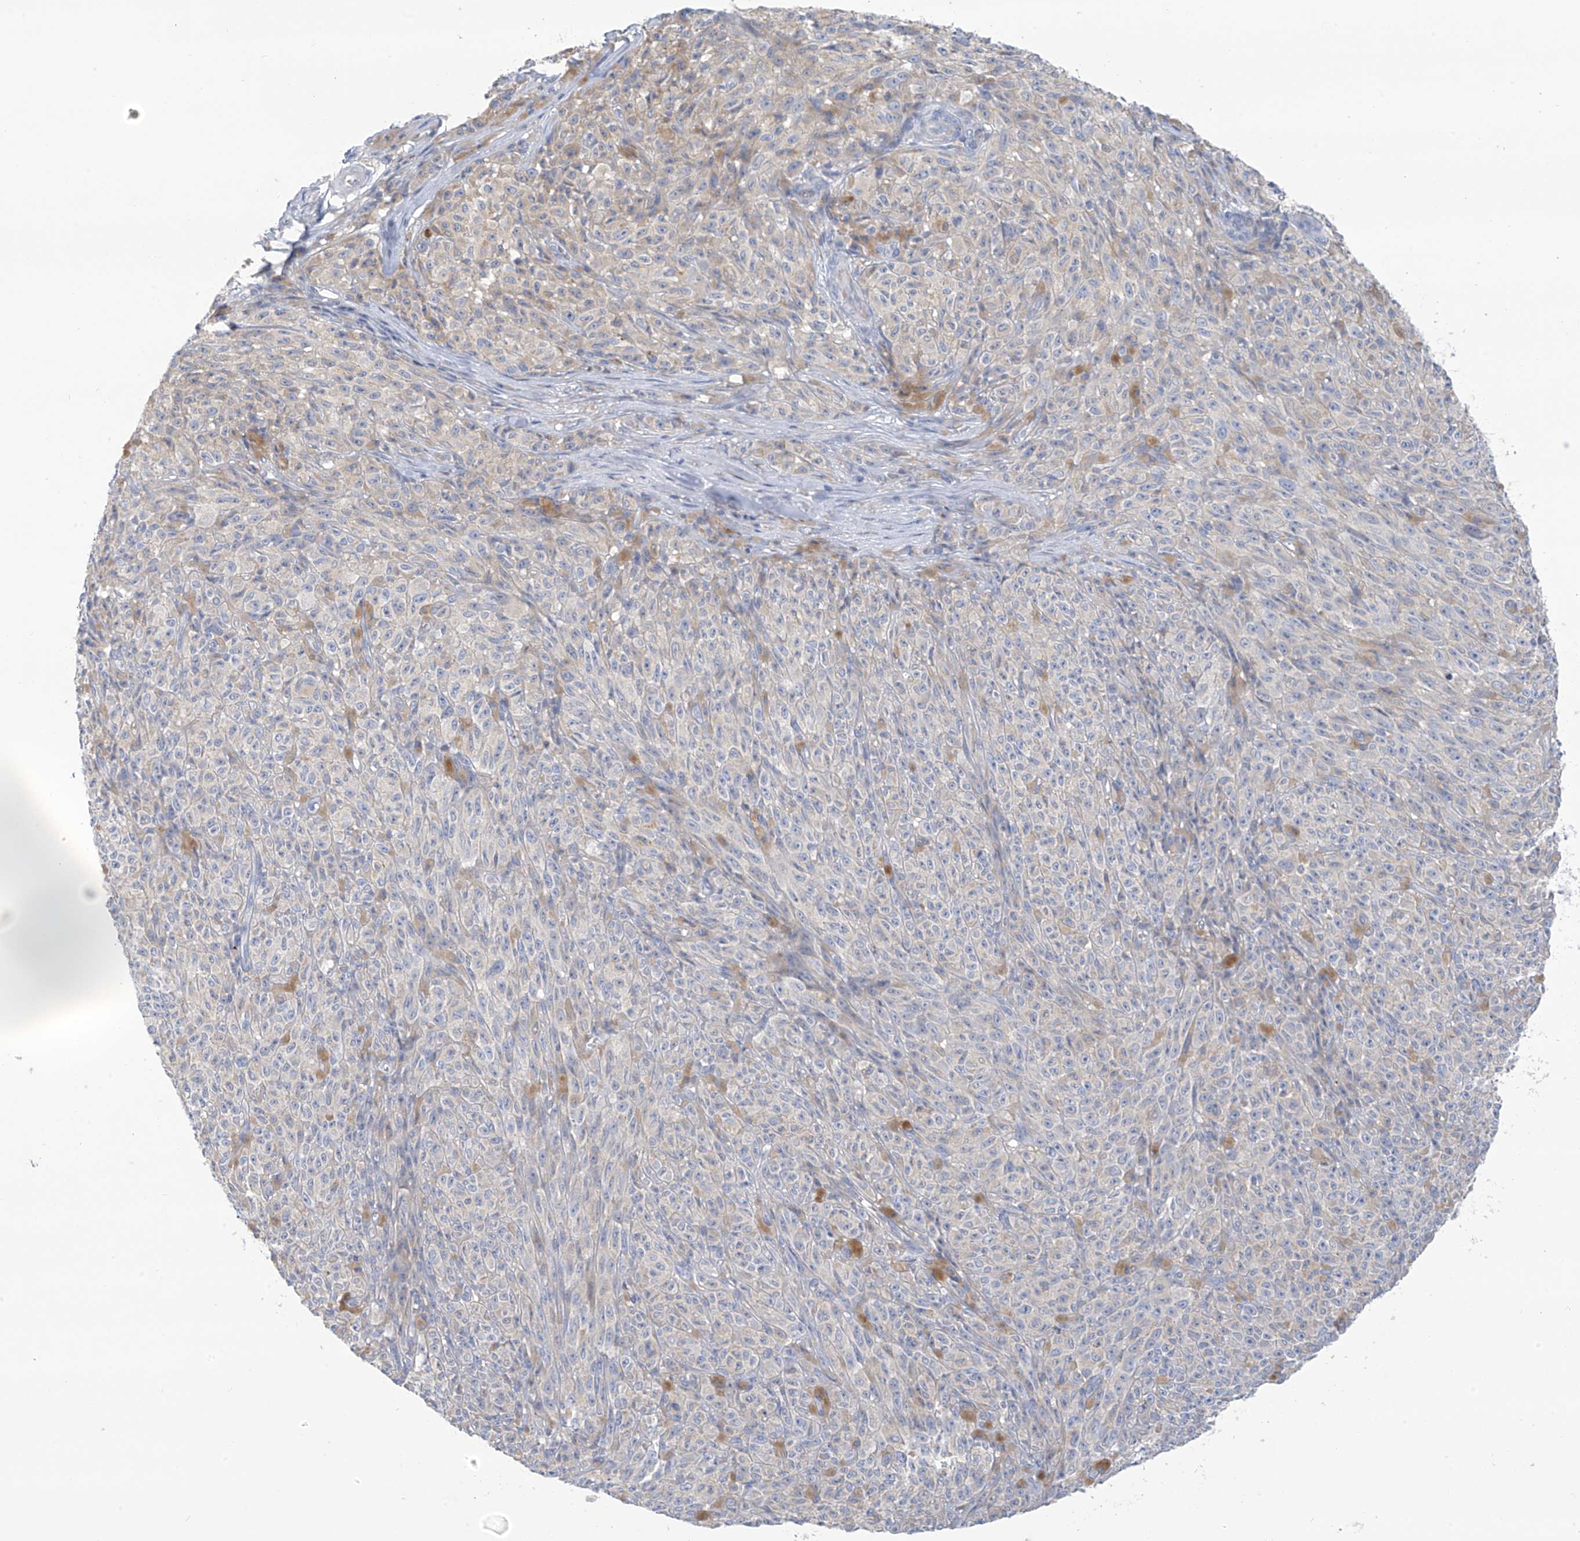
{"staining": {"intensity": "negative", "quantity": "none", "location": "none"}, "tissue": "melanoma", "cell_type": "Tumor cells", "image_type": "cancer", "snomed": [{"axis": "morphology", "description": "Malignant melanoma, NOS"}, {"axis": "topography", "description": "Skin"}], "caption": "Protein analysis of malignant melanoma demonstrates no significant staining in tumor cells.", "gene": "SLC6A12", "patient": {"sex": "female", "age": 82}}